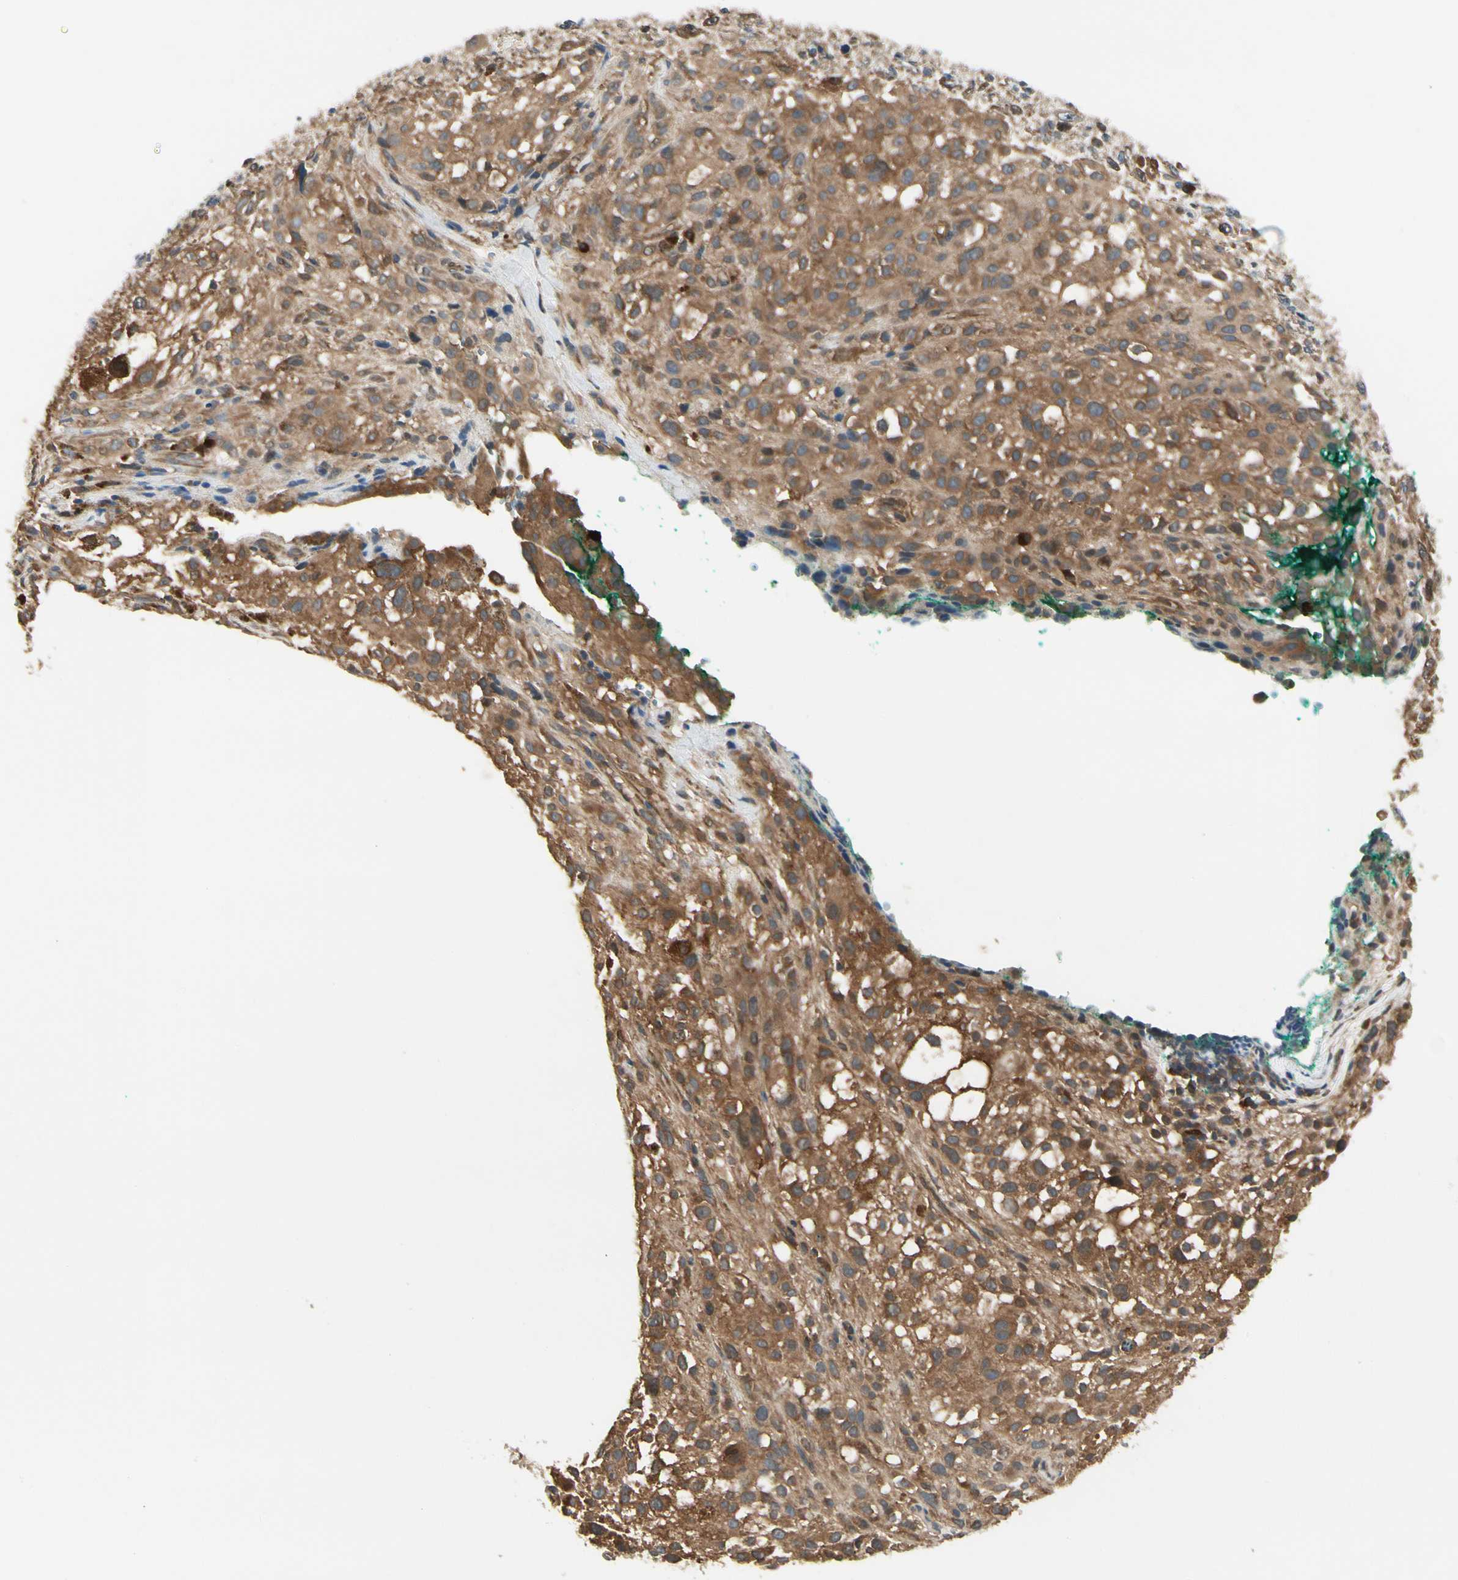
{"staining": {"intensity": "moderate", "quantity": ">75%", "location": "cytoplasmic/membranous"}, "tissue": "melanoma", "cell_type": "Tumor cells", "image_type": "cancer", "snomed": [{"axis": "morphology", "description": "Necrosis, NOS"}, {"axis": "morphology", "description": "Malignant melanoma, NOS"}, {"axis": "topography", "description": "Skin"}], "caption": "This image displays immunohistochemistry staining of melanoma, with medium moderate cytoplasmic/membranous positivity in about >75% of tumor cells.", "gene": "NME1-NME2", "patient": {"sex": "female", "age": 87}}